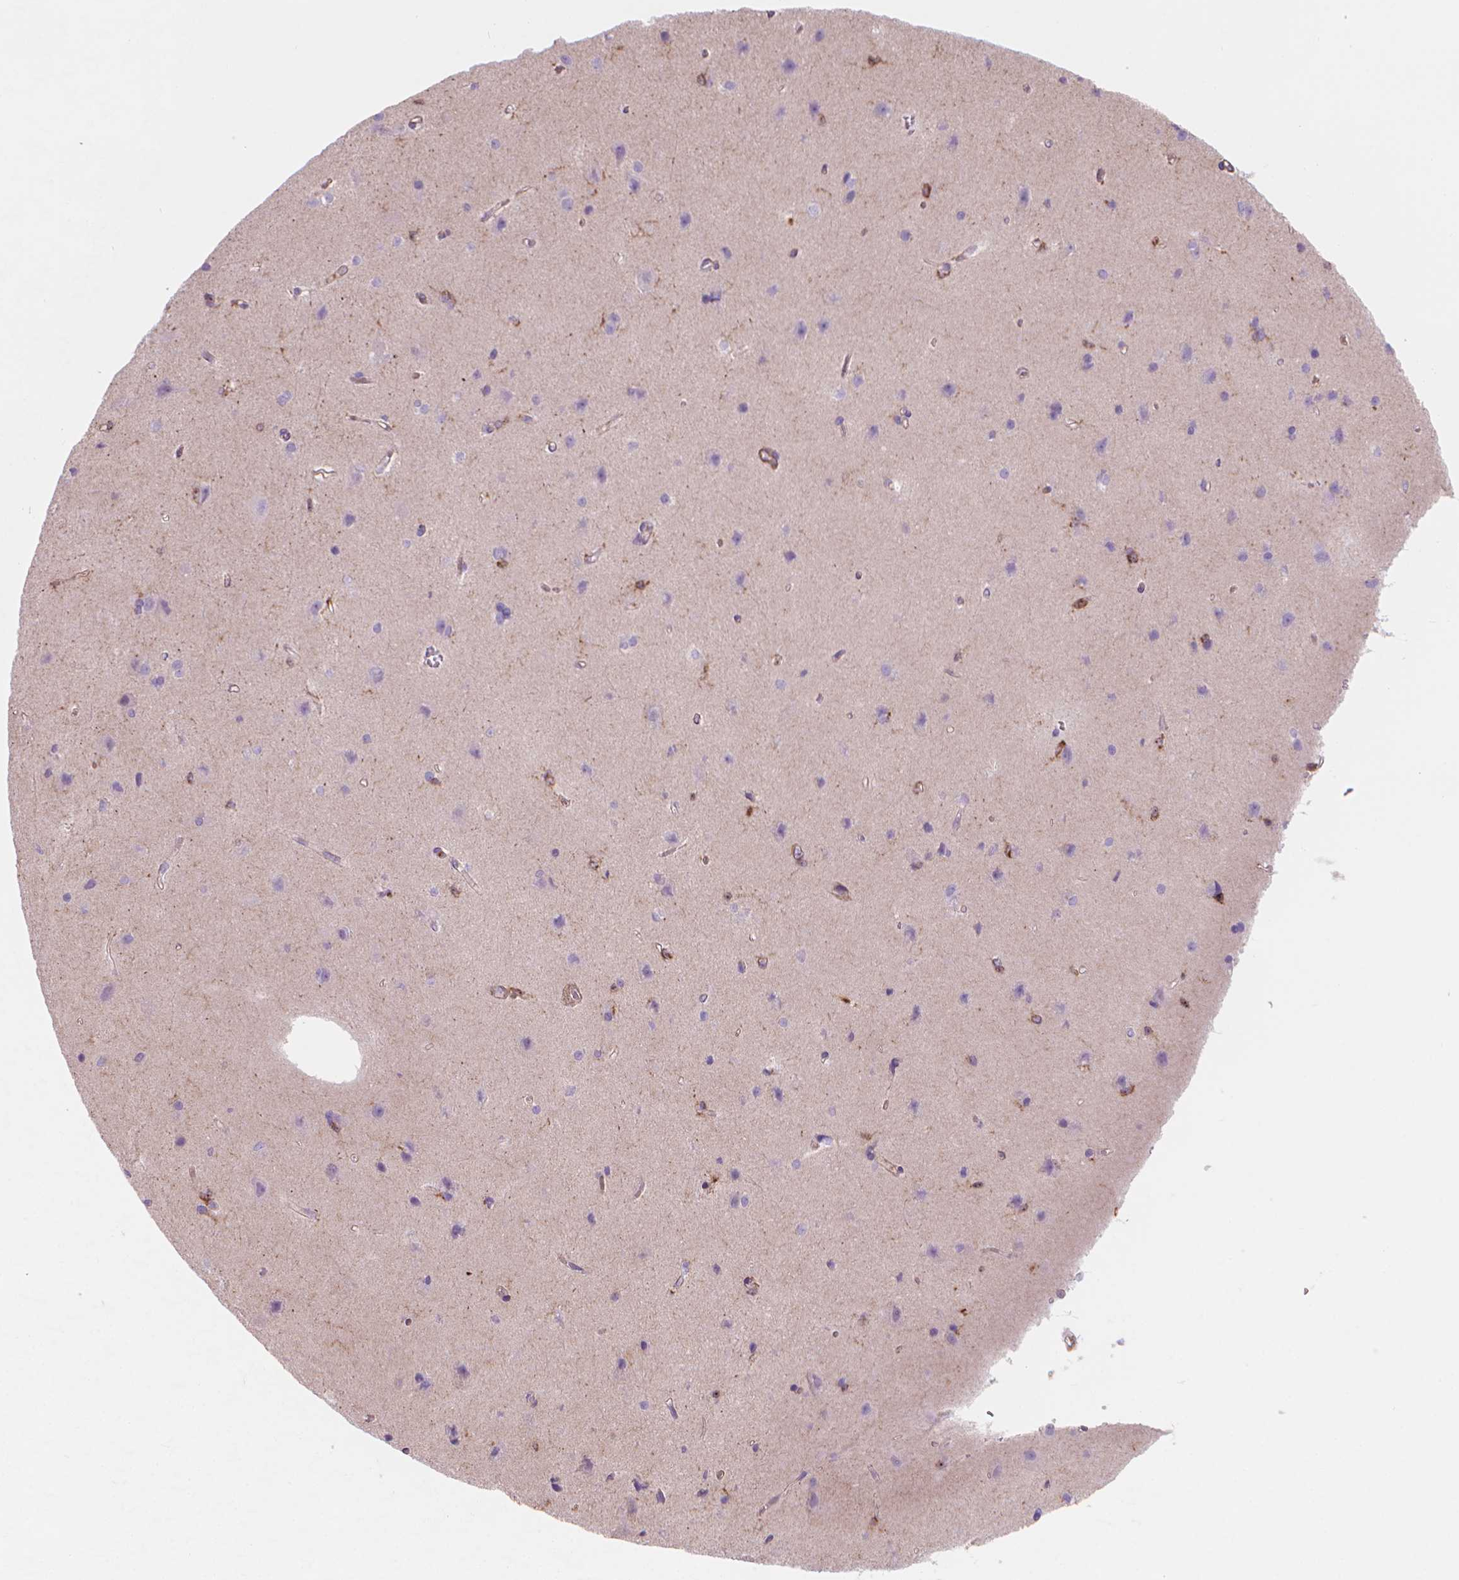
{"staining": {"intensity": "moderate", "quantity": "25%-75%", "location": "cytoplasmic/membranous"}, "tissue": "cerebral cortex", "cell_type": "Endothelial cells", "image_type": "normal", "snomed": [{"axis": "morphology", "description": "Normal tissue, NOS"}, {"axis": "topography", "description": "Cerebral cortex"}], "caption": "Benign cerebral cortex displays moderate cytoplasmic/membranous staining in about 25%-75% of endothelial cells.", "gene": "PATJ", "patient": {"sex": "male", "age": 37}}